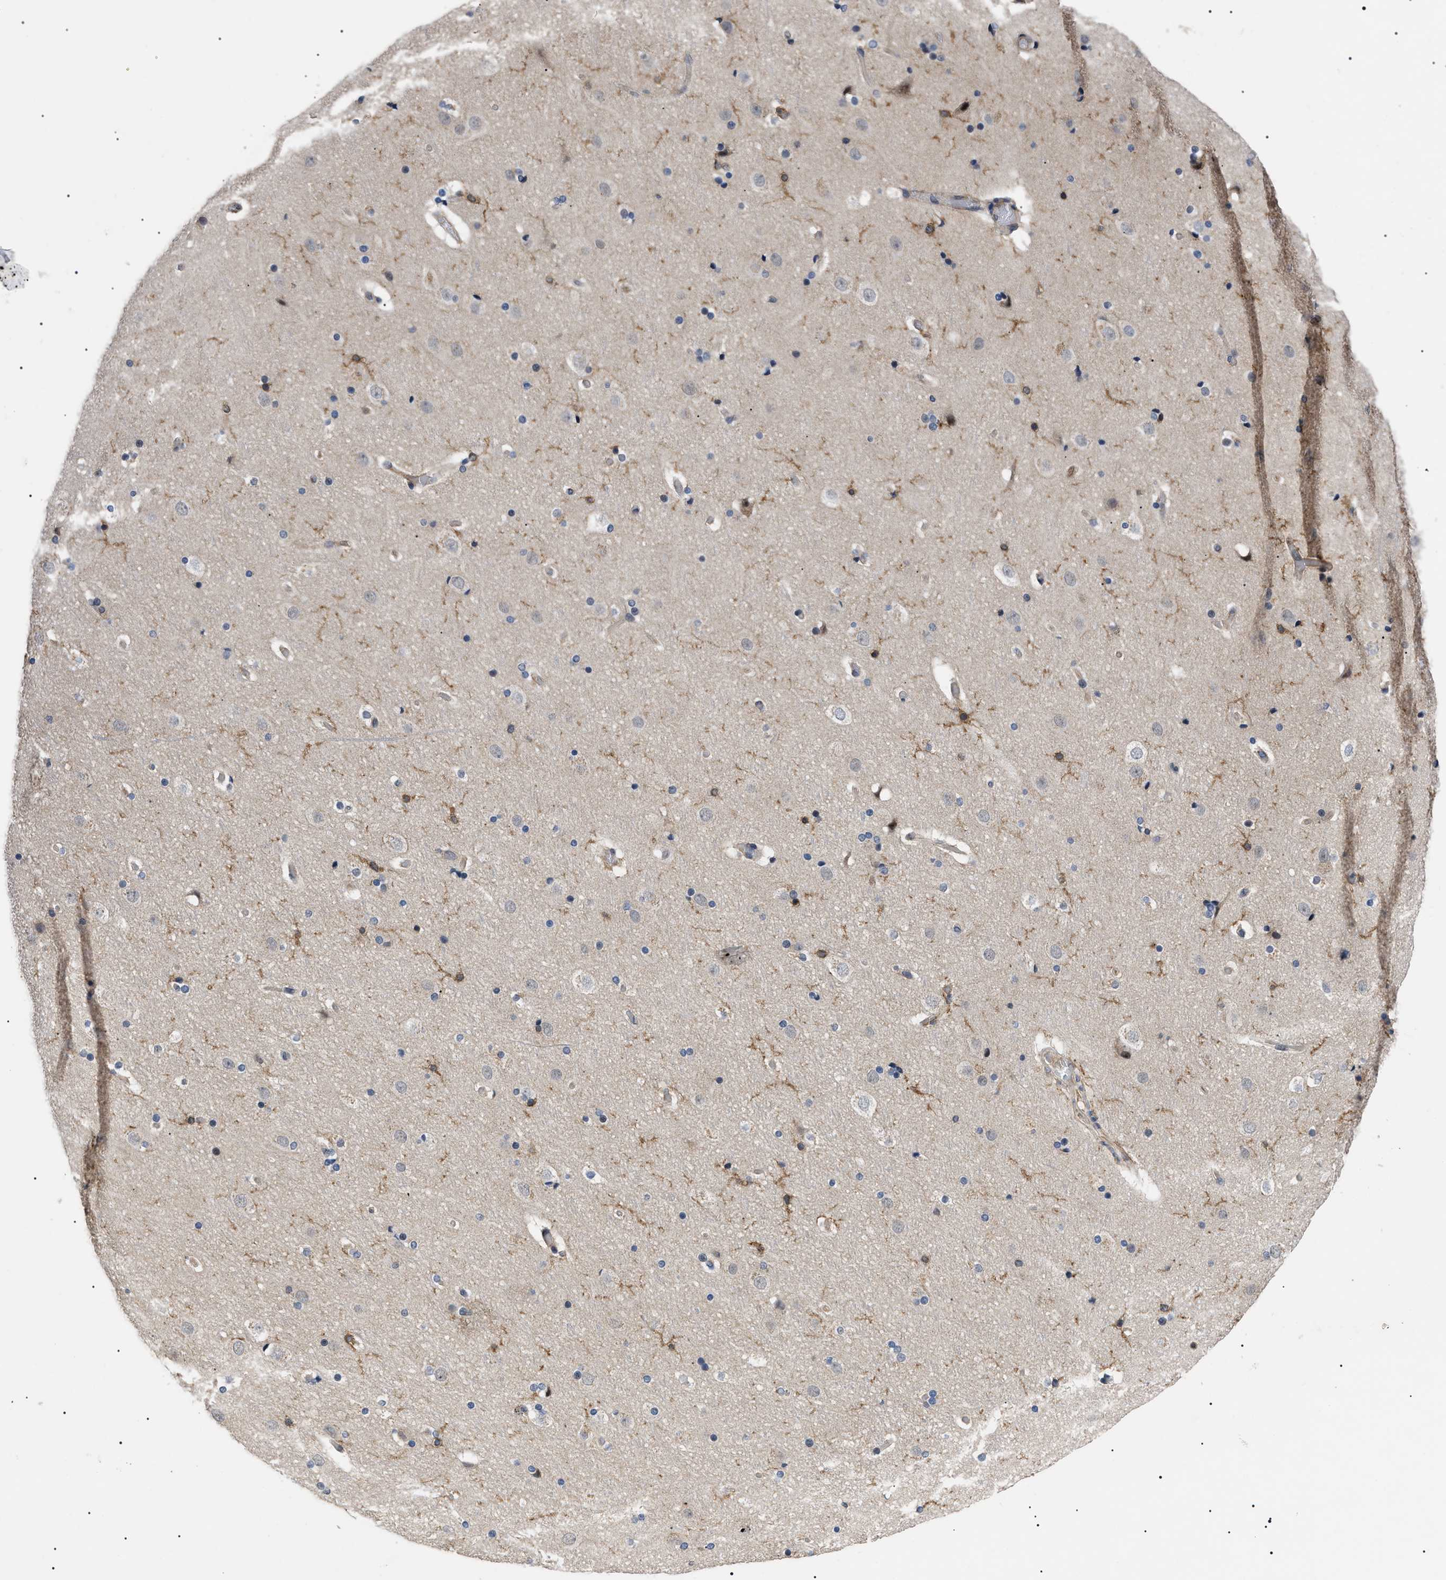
{"staining": {"intensity": "weak", "quantity": ">75%", "location": "cytoplasmic/membranous"}, "tissue": "cerebral cortex", "cell_type": "Endothelial cells", "image_type": "normal", "snomed": [{"axis": "morphology", "description": "Normal tissue, NOS"}, {"axis": "topography", "description": "Cerebral cortex"}], "caption": "Unremarkable cerebral cortex was stained to show a protein in brown. There is low levels of weak cytoplasmic/membranous expression in approximately >75% of endothelial cells. The staining is performed using DAB (3,3'-diaminobenzidine) brown chromogen to label protein expression. The nuclei are counter-stained blue using hematoxylin.", "gene": "CD300A", "patient": {"sex": "male", "age": 57}}